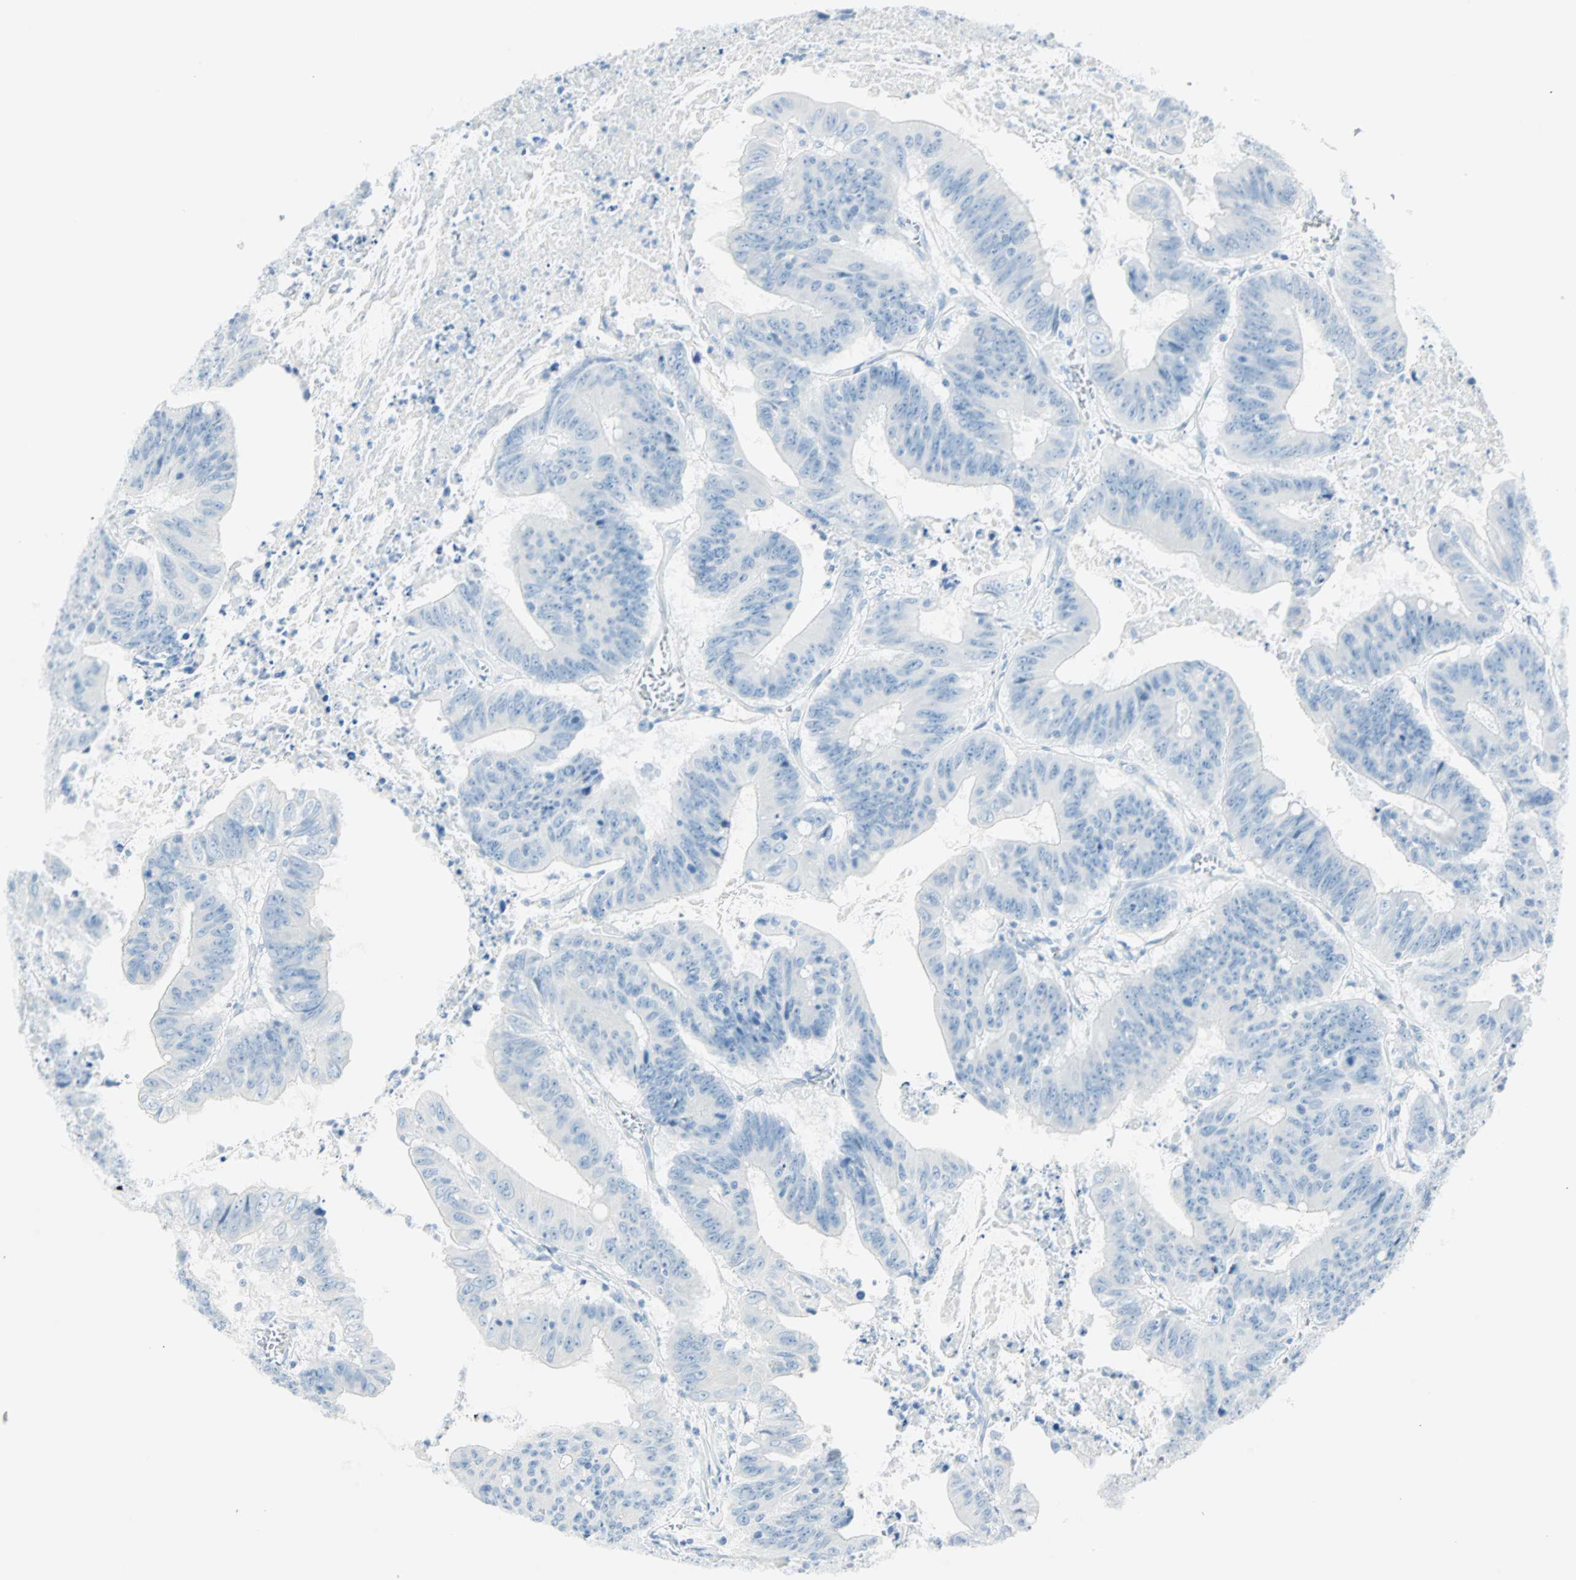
{"staining": {"intensity": "negative", "quantity": "none", "location": "none"}, "tissue": "colorectal cancer", "cell_type": "Tumor cells", "image_type": "cancer", "snomed": [{"axis": "morphology", "description": "Adenocarcinoma, NOS"}, {"axis": "topography", "description": "Colon"}], "caption": "DAB immunohistochemical staining of human colorectal cancer (adenocarcinoma) shows no significant positivity in tumor cells.", "gene": "NES", "patient": {"sex": "male", "age": 45}}